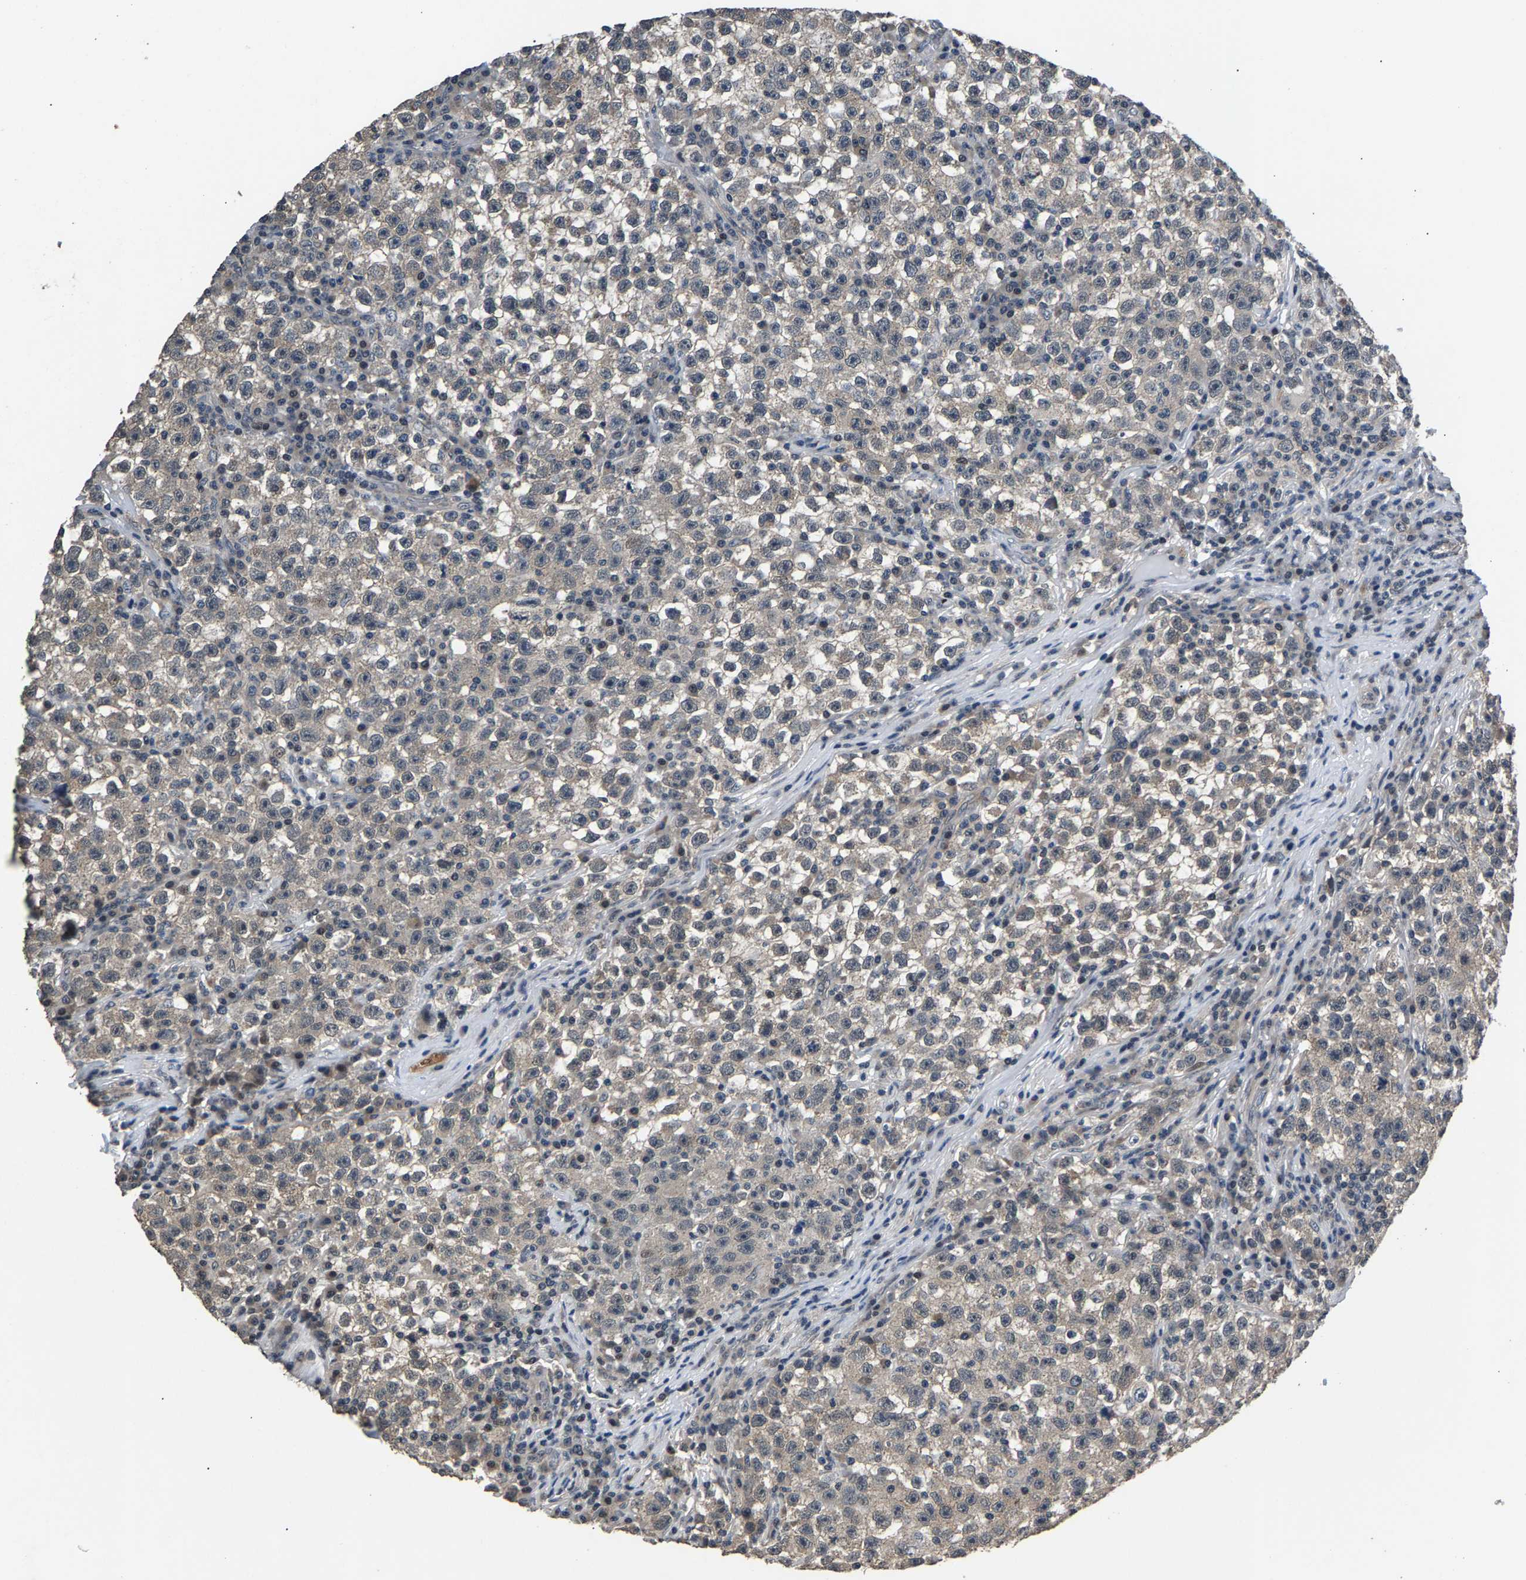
{"staining": {"intensity": "weak", "quantity": "<25%", "location": "cytoplasmic/membranous"}, "tissue": "testis cancer", "cell_type": "Tumor cells", "image_type": "cancer", "snomed": [{"axis": "morphology", "description": "Seminoma, NOS"}, {"axis": "topography", "description": "Testis"}], "caption": "DAB immunohistochemical staining of testis cancer shows no significant positivity in tumor cells.", "gene": "RBM33", "patient": {"sex": "male", "age": 22}}